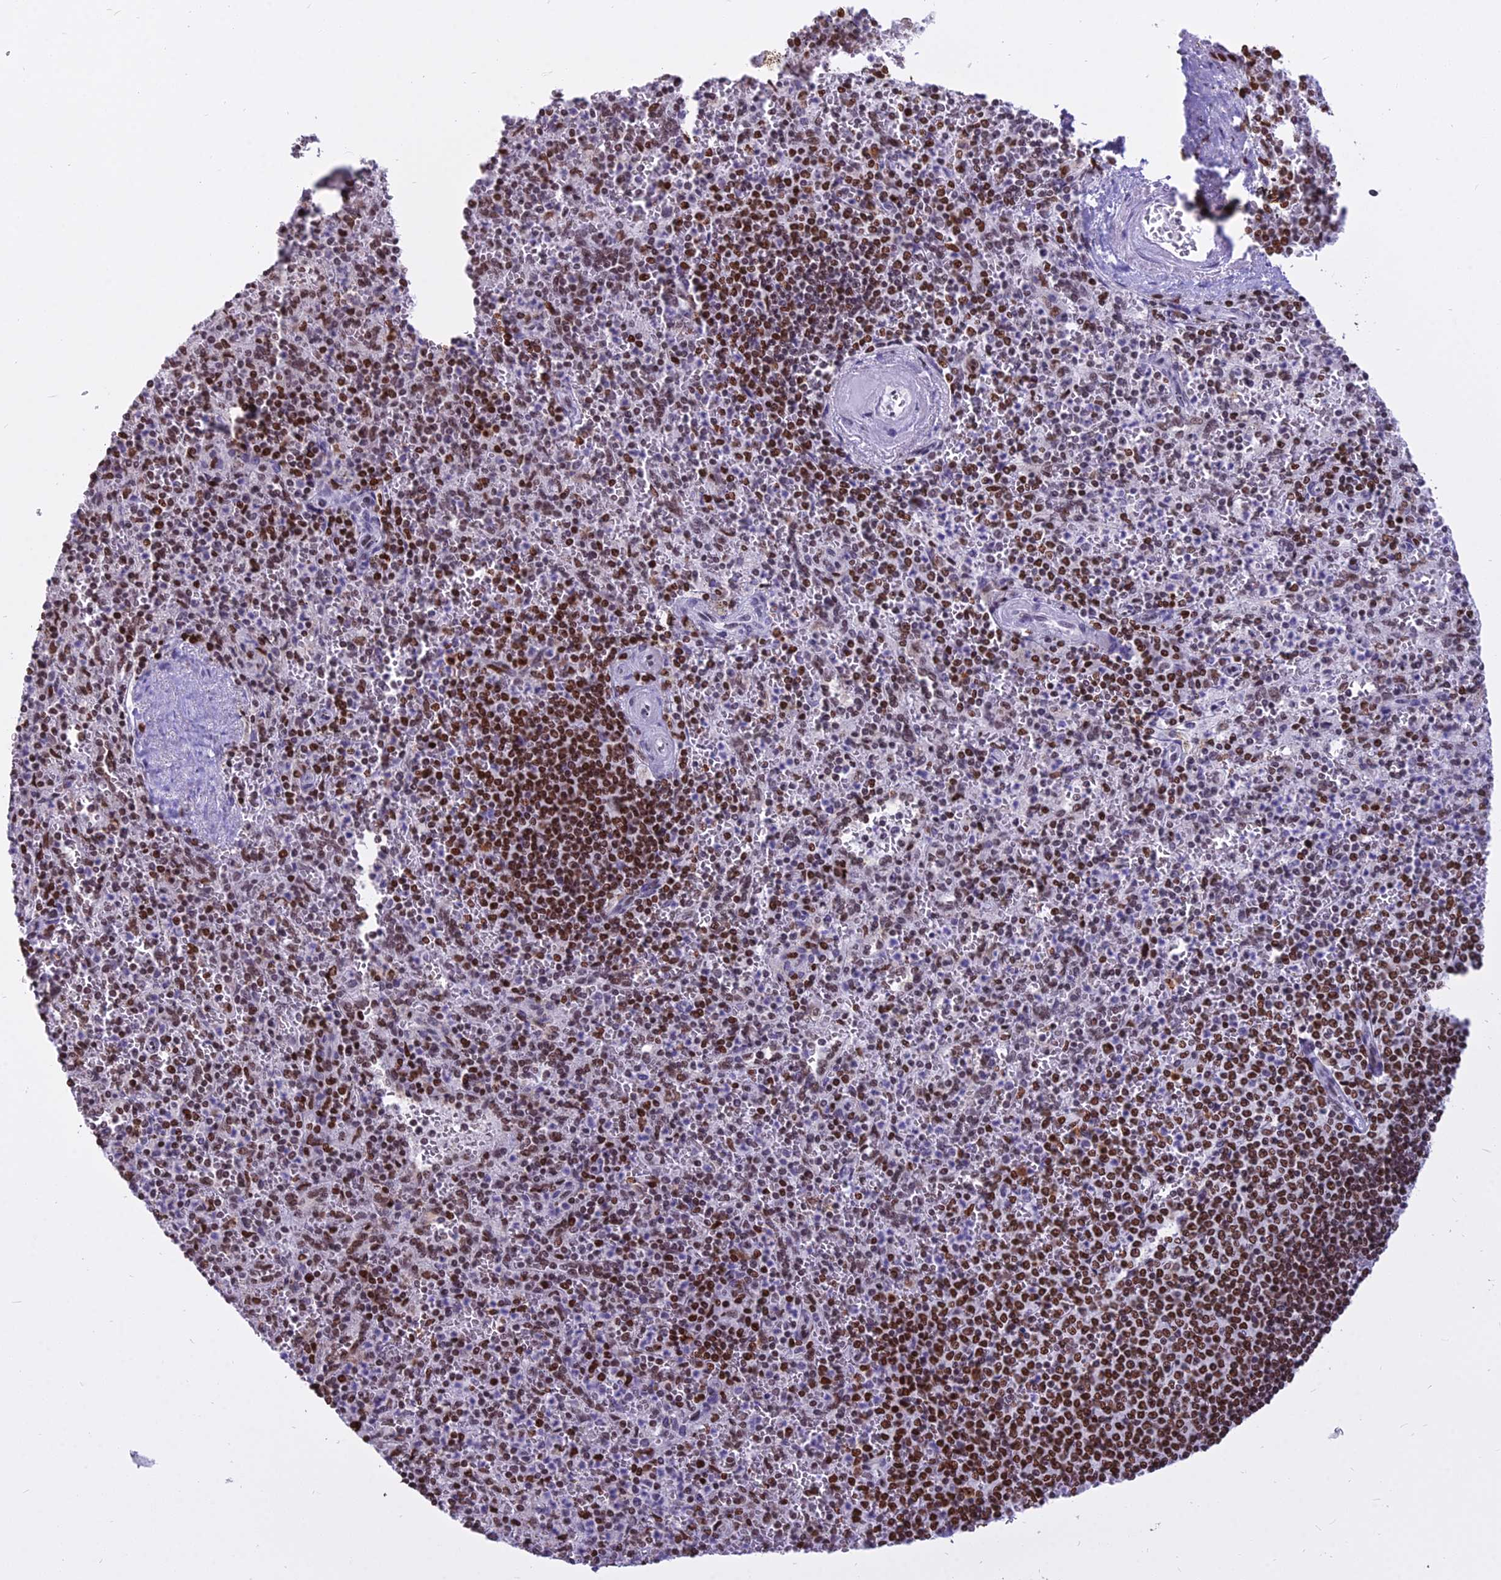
{"staining": {"intensity": "strong", "quantity": "25%-75%", "location": "nuclear"}, "tissue": "spleen", "cell_type": "Cells in red pulp", "image_type": "normal", "snomed": [{"axis": "morphology", "description": "Normal tissue, NOS"}, {"axis": "morphology", "description": "Degeneration, NOS"}, {"axis": "topography", "description": "Spleen"}], "caption": "High-power microscopy captured an IHC histopathology image of unremarkable spleen, revealing strong nuclear staining in approximately 25%-75% of cells in red pulp. (IHC, brightfield microscopy, high magnification).", "gene": "PARP1", "patient": {"sex": "male", "age": 56}}